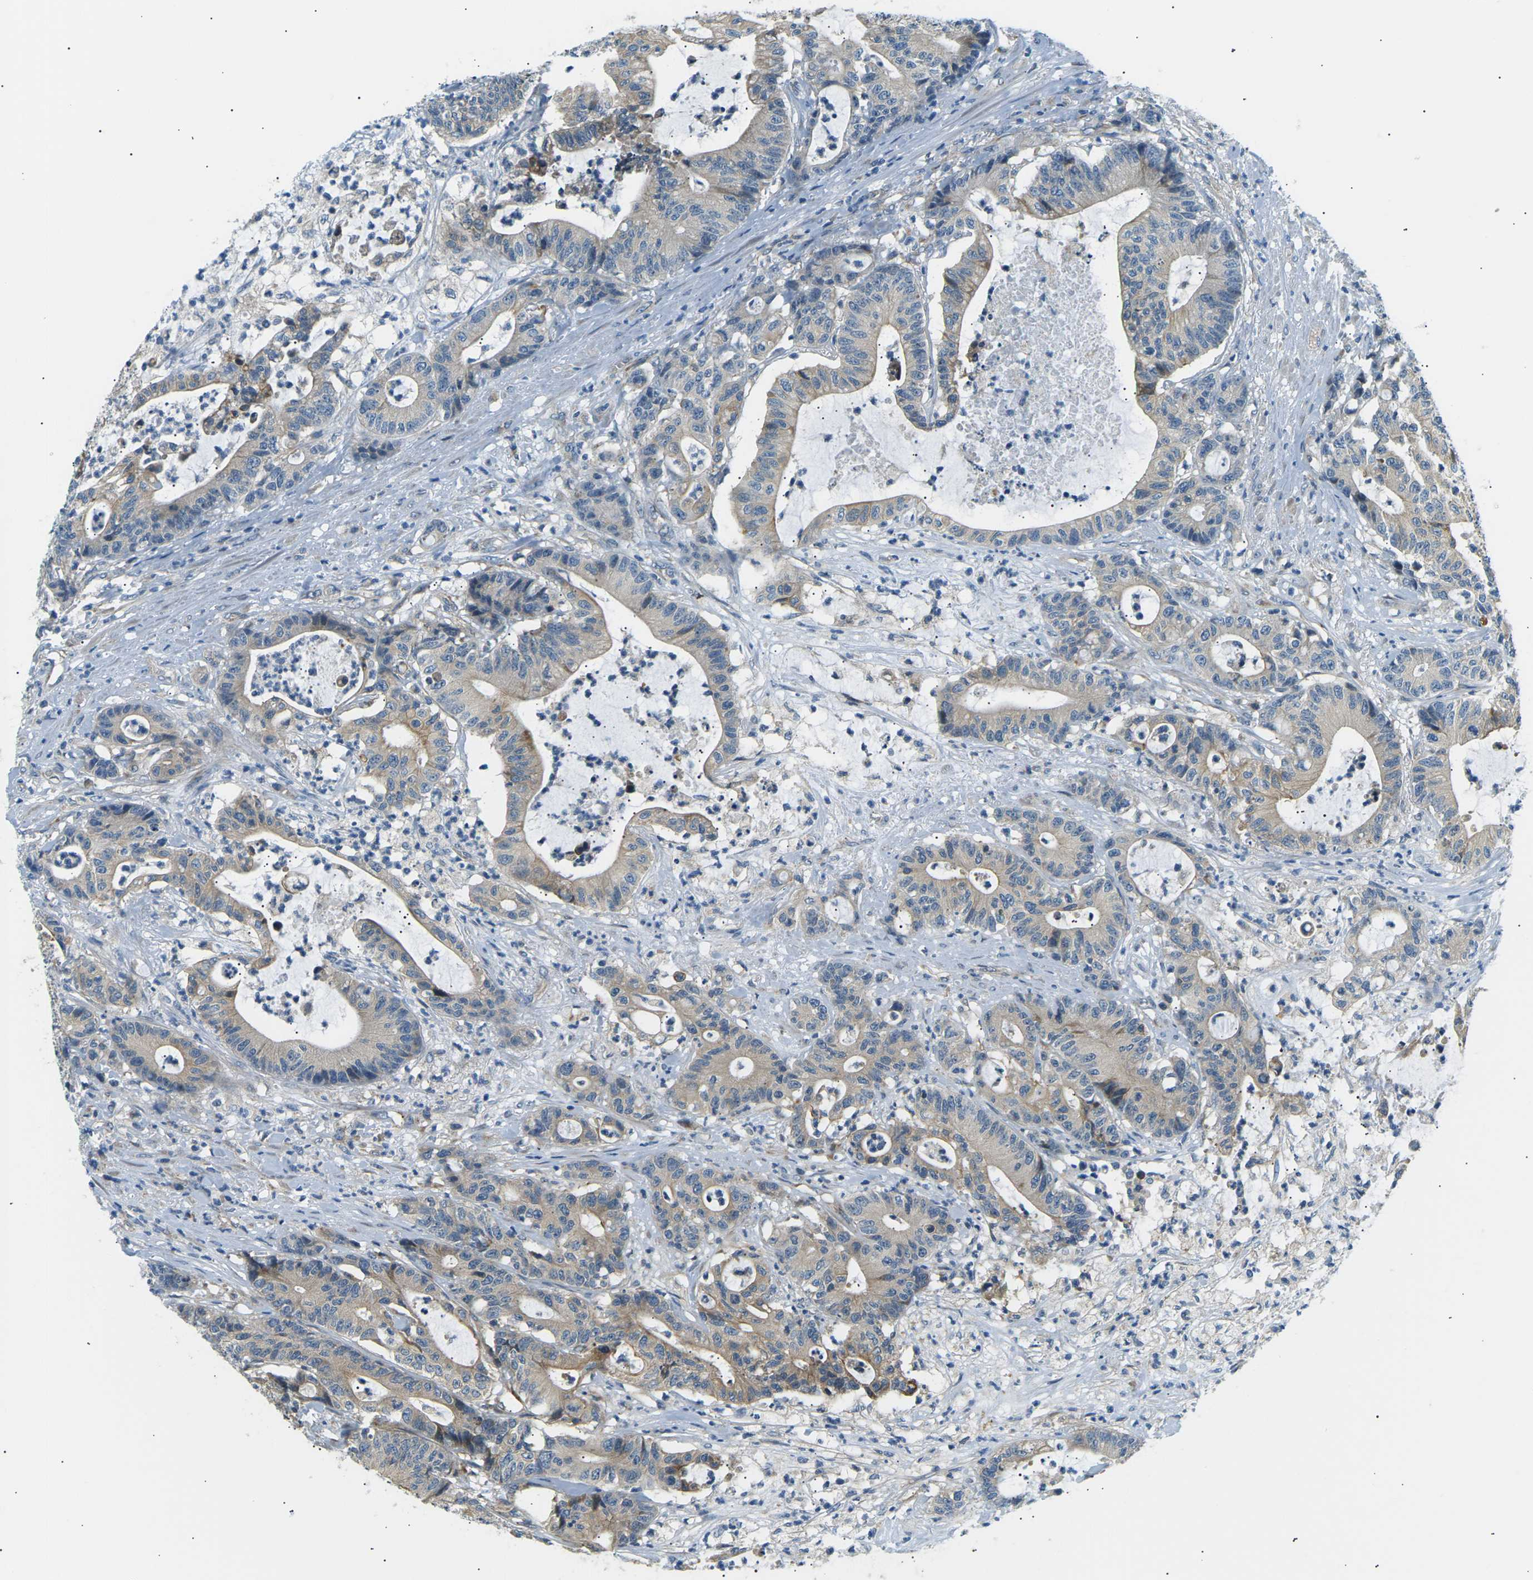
{"staining": {"intensity": "weak", "quantity": "25%-75%", "location": "cytoplasmic/membranous"}, "tissue": "colorectal cancer", "cell_type": "Tumor cells", "image_type": "cancer", "snomed": [{"axis": "morphology", "description": "Adenocarcinoma, NOS"}, {"axis": "topography", "description": "Colon"}], "caption": "Human colorectal cancer (adenocarcinoma) stained with a brown dye reveals weak cytoplasmic/membranous positive staining in approximately 25%-75% of tumor cells.", "gene": "TBC1D8", "patient": {"sex": "female", "age": 84}}